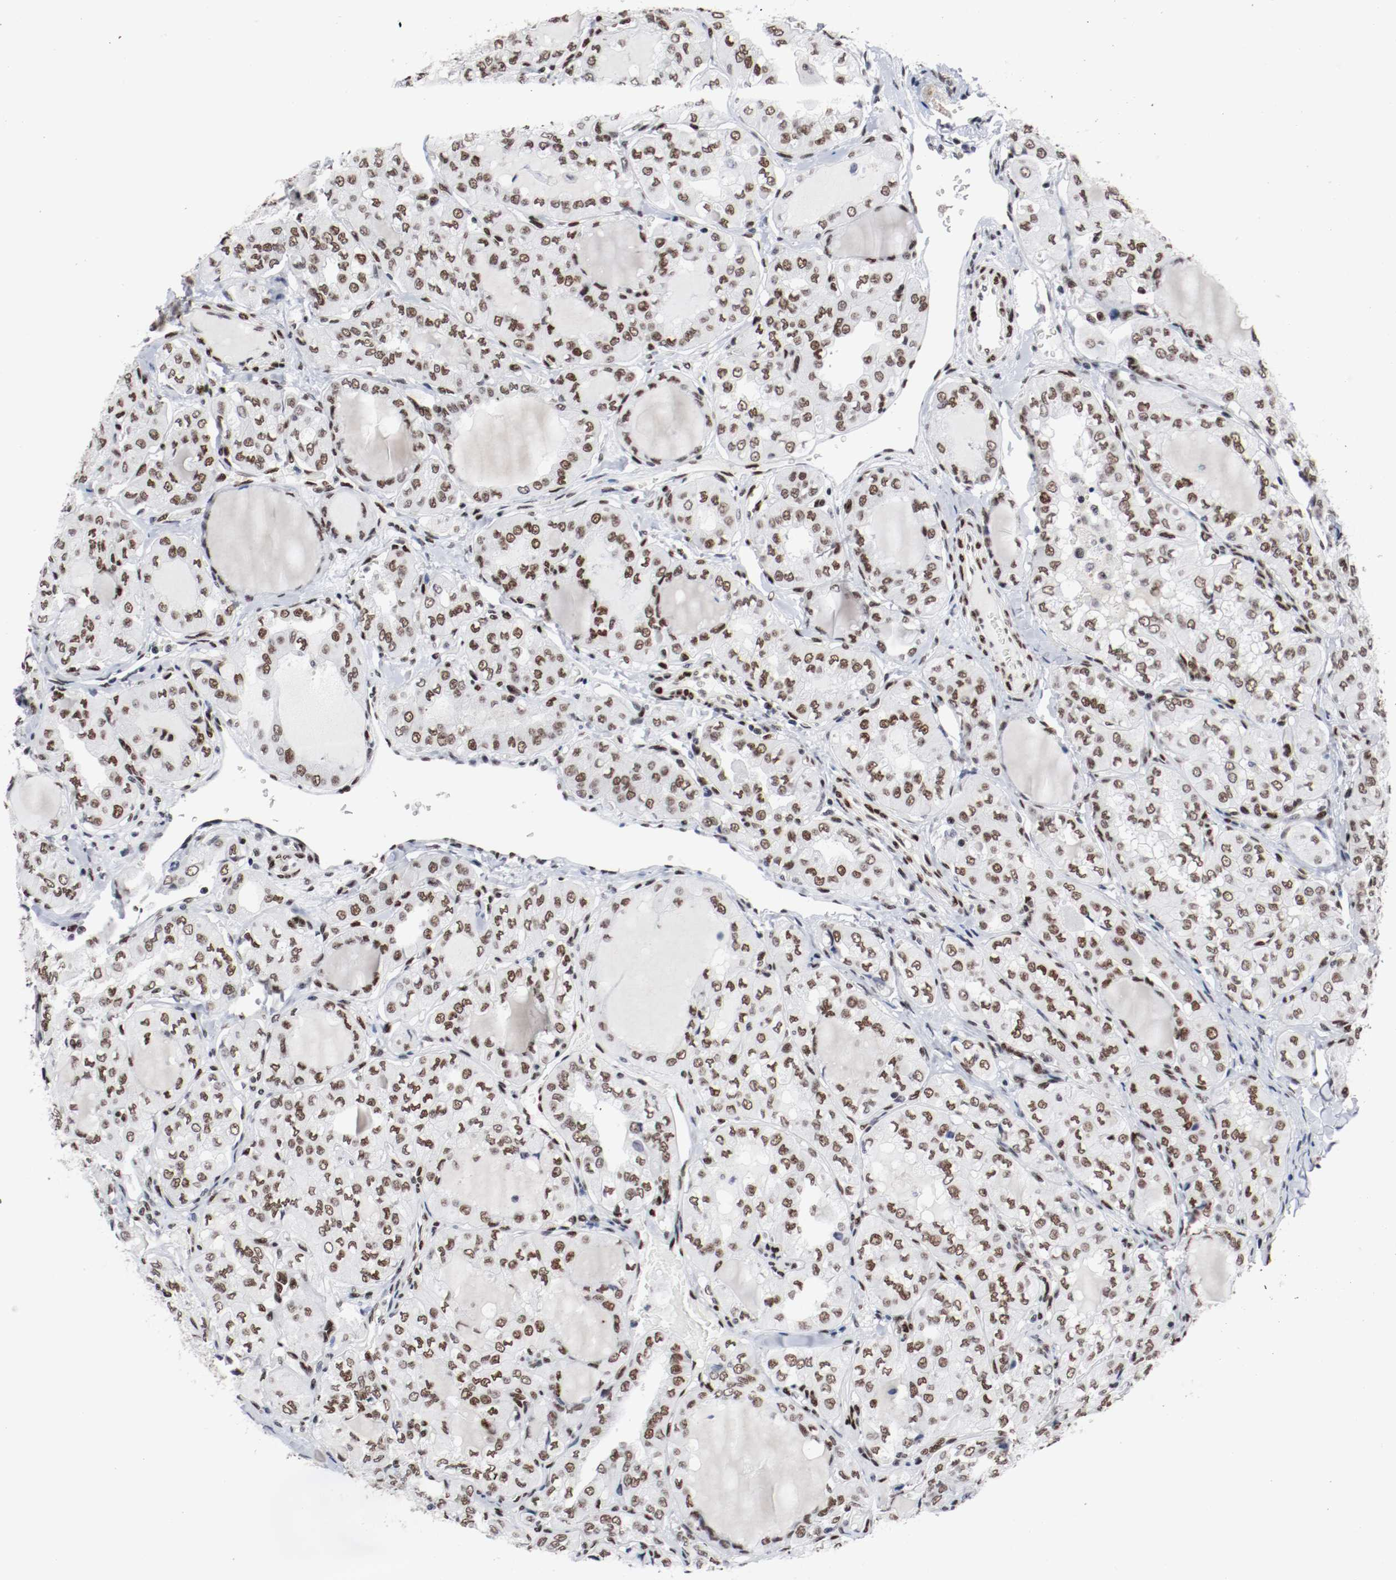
{"staining": {"intensity": "strong", "quantity": ">75%", "location": "nuclear"}, "tissue": "thyroid cancer", "cell_type": "Tumor cells", "image_type": "cancer", "snomed": [{"axis": "morphology", "description": "Papillary adenocarcinoma, NOS"}, {"axis": "topography", "description": "Thyroid gland"}], "caption": "Tumor cells reveal high levels of strong nuclear expression in about >75% of cells in thyroid cancer (papillary adenocarcinoma). The staining is performed using DAB (3,3'-diaminobenzidine) brown chromogen to label protein expression. The nuclei are counter-stained blue using hematoxylin.", "gene": "MEF2D", "patient": {"sex": "male", "age": 20}}